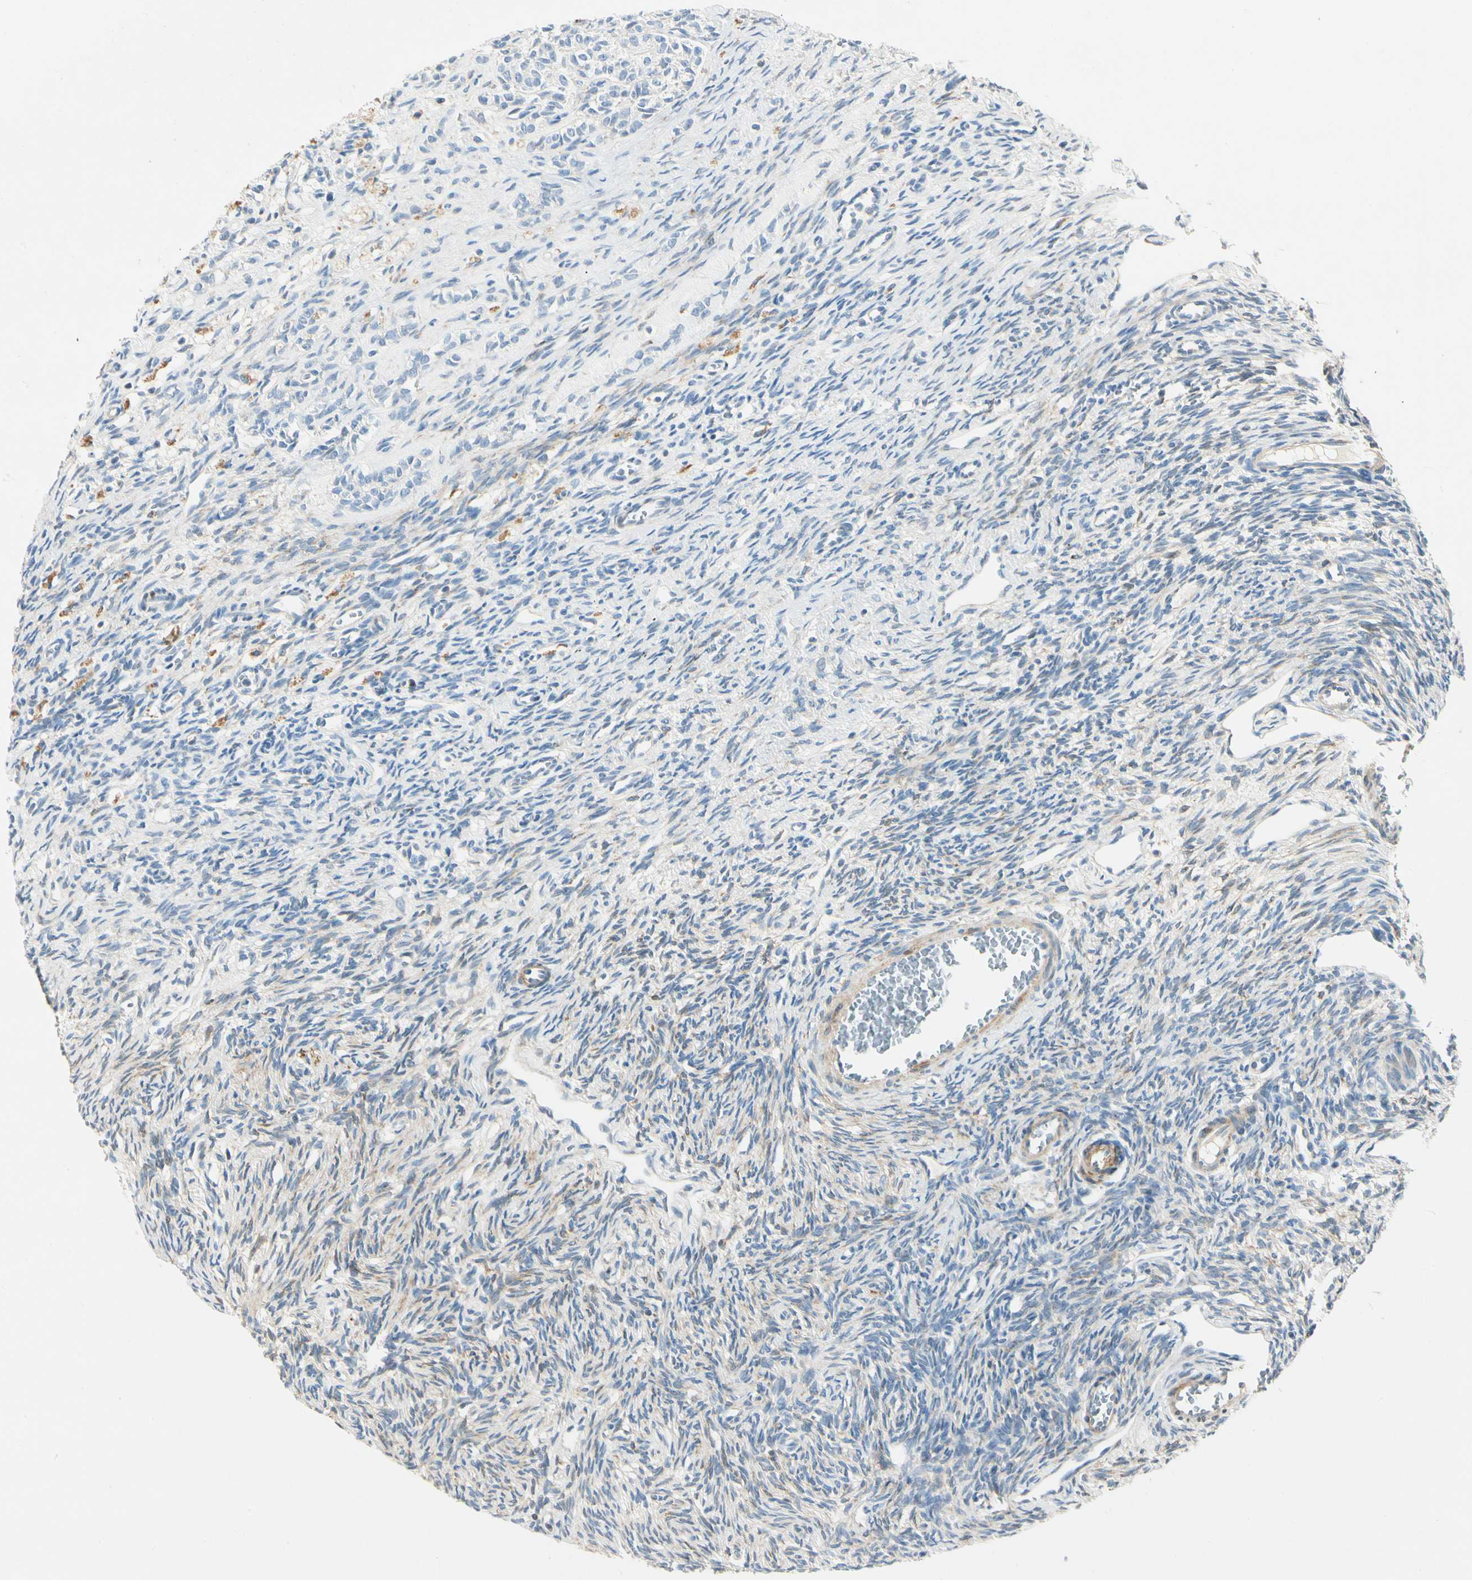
{"staining": {"intensity": "weak", "quantity": "<25%", "location": "cytoplasmic/membranous"}, "tissue": "ovary", "cell_type": "Ovarian stroma cells", "image_type": "normal", "snomed": [{"axis": "morphology", "description": "Normal tissue, NOS"}, {"axis": "topography", "description": "Ovary"}], "caption": "Ovarian stroma cells show no significant protein positivity in unremarkable ovary. (DAB (3,3'-diaminobenzidine) IHC, high magnification).", "gene": "AMPH", "patient": {"sex": "female", "age": 33}}